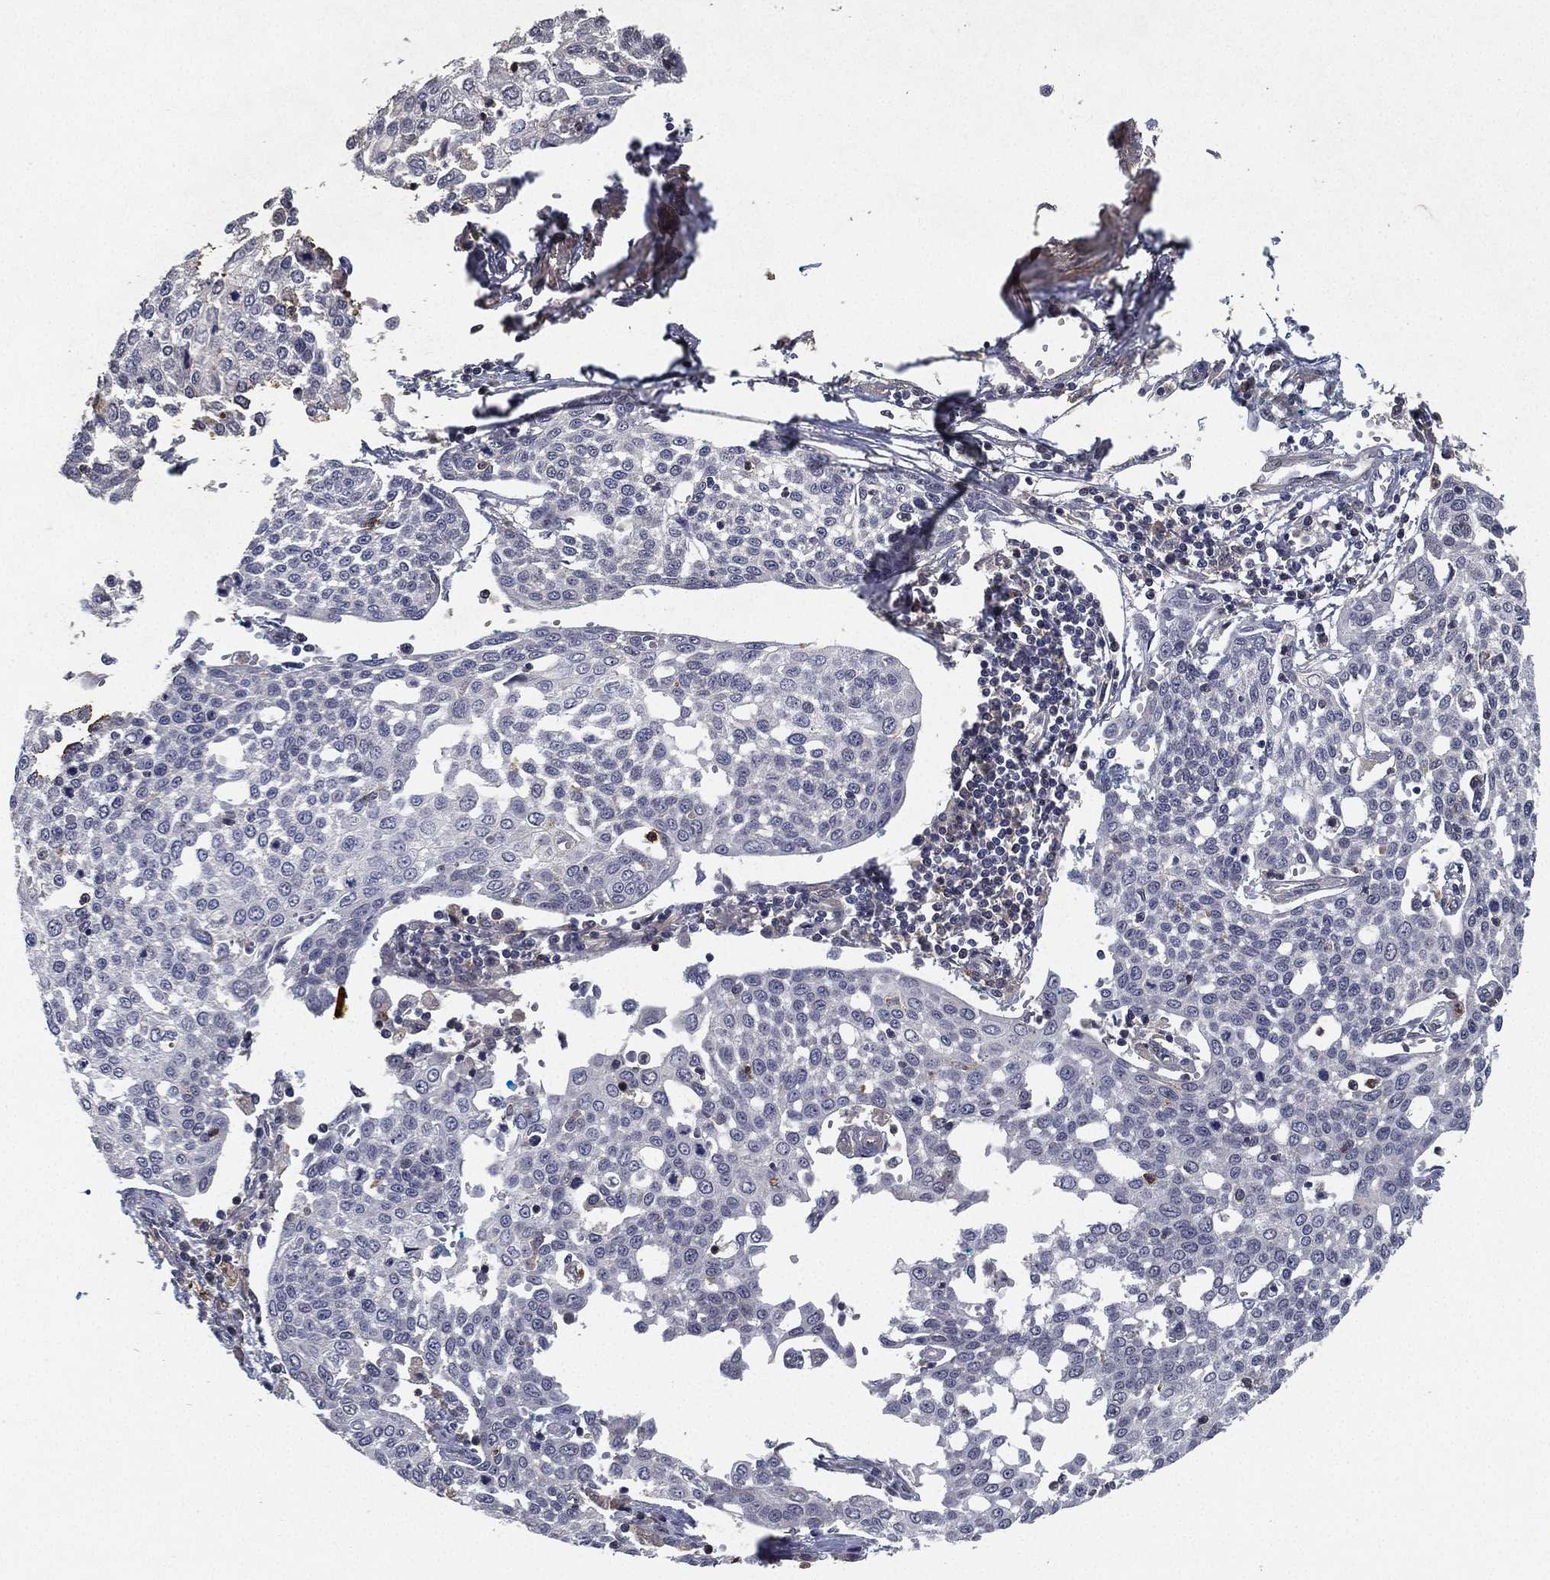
{"staining": {"intensity": "negative", "quantity": "none", "location": "none"}, "tissue": "cervical cancer", "cell_type": "Tumor cells", "image_type": "cancer", "snomed": [{"axis": "morphology", "description": "Squamous cell carcinoma, NOS"}, {"axis": "topography", "description": "Cervix"}], "caption": "The immunohistochemistry image has no significant expression in tumor cells of cervical cancer (squamous cell carcinoma) tissue.", "gene": "CFAP251", "patient": {"sex": "female", "age": 34}}